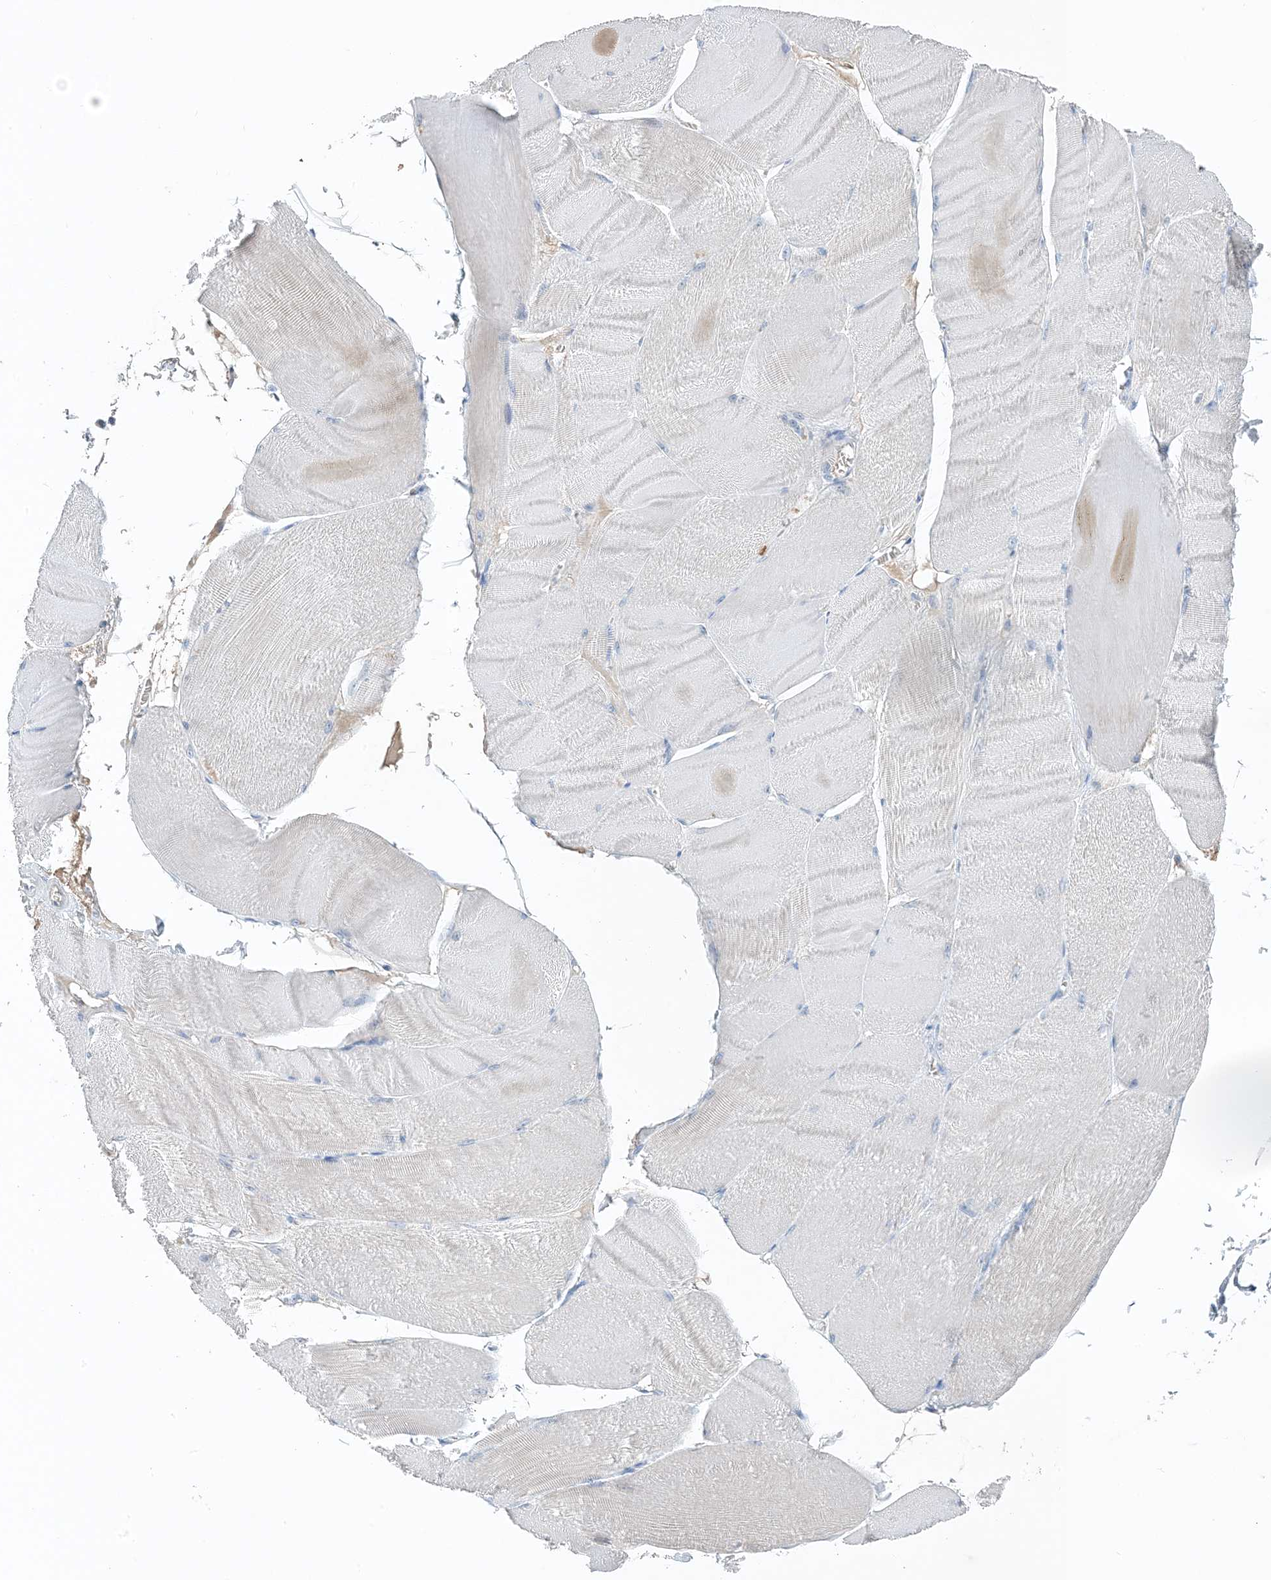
{"staining": {"intensity": "negative", "quantity": "none", "location": "none"}, "tissue": "skeletal muscle", "cell_type": "Myocytes", "image_type": "normal", "snomed": [{"axis": "morphology", "description": "Normal tissue, NOS"}, {"axis": "morphology", "description": "Basal cell carcinoma"}, {"axis": "topography", "description": "Skeletal muscle"}], "caption": "DAB immunohistochemical staining of benign human skeletal muscle demonstrates no significant expression in myocytes.", "gene": "CTRL", "patient": {"sex": "female", "age": 64}}